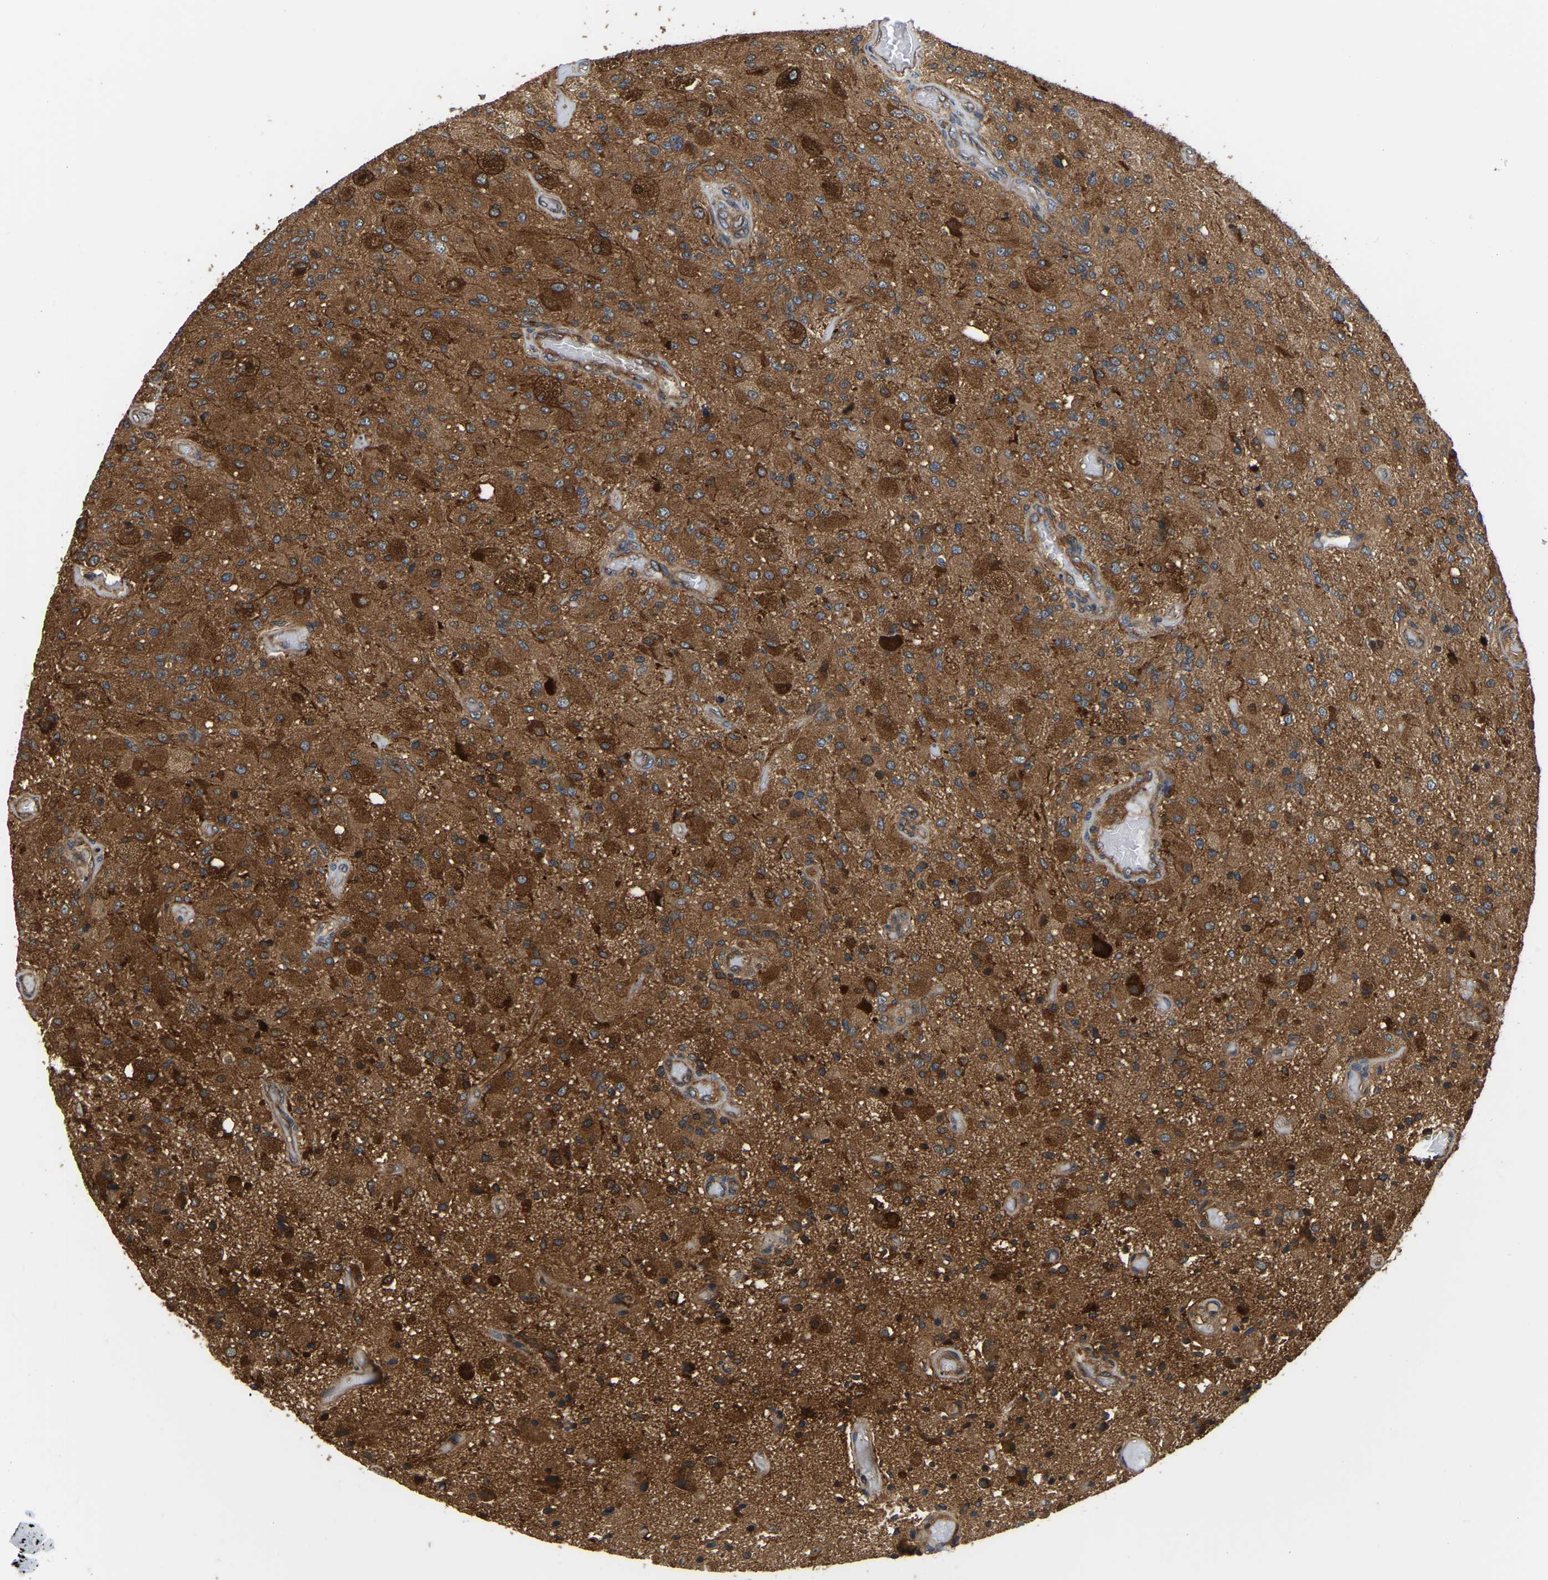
{"staining": {"intensity": "strong", "quantity": ">75%", "location": "cytoplasmic/membranous"}, "tissue": "glioma", "cell_type": "Tumor cells", "image_type": "cancer", "snomed": [{"axis": "morphology", "description": "Normal tissue, NOS"}, {"axis": "morphology", "description": "Glioma, malignant, High grade"}, {"axis": "topography", "description": "Cerebral cortex"}], "caption": "Brown immunohistochemical staining in human malignant high-grade glioma demonstrates strong cytoplasmic/membranous positivity in about >75% of tumor cells.", "gene": "GARS1", "patient": {"sex": "male", "age": 77}}